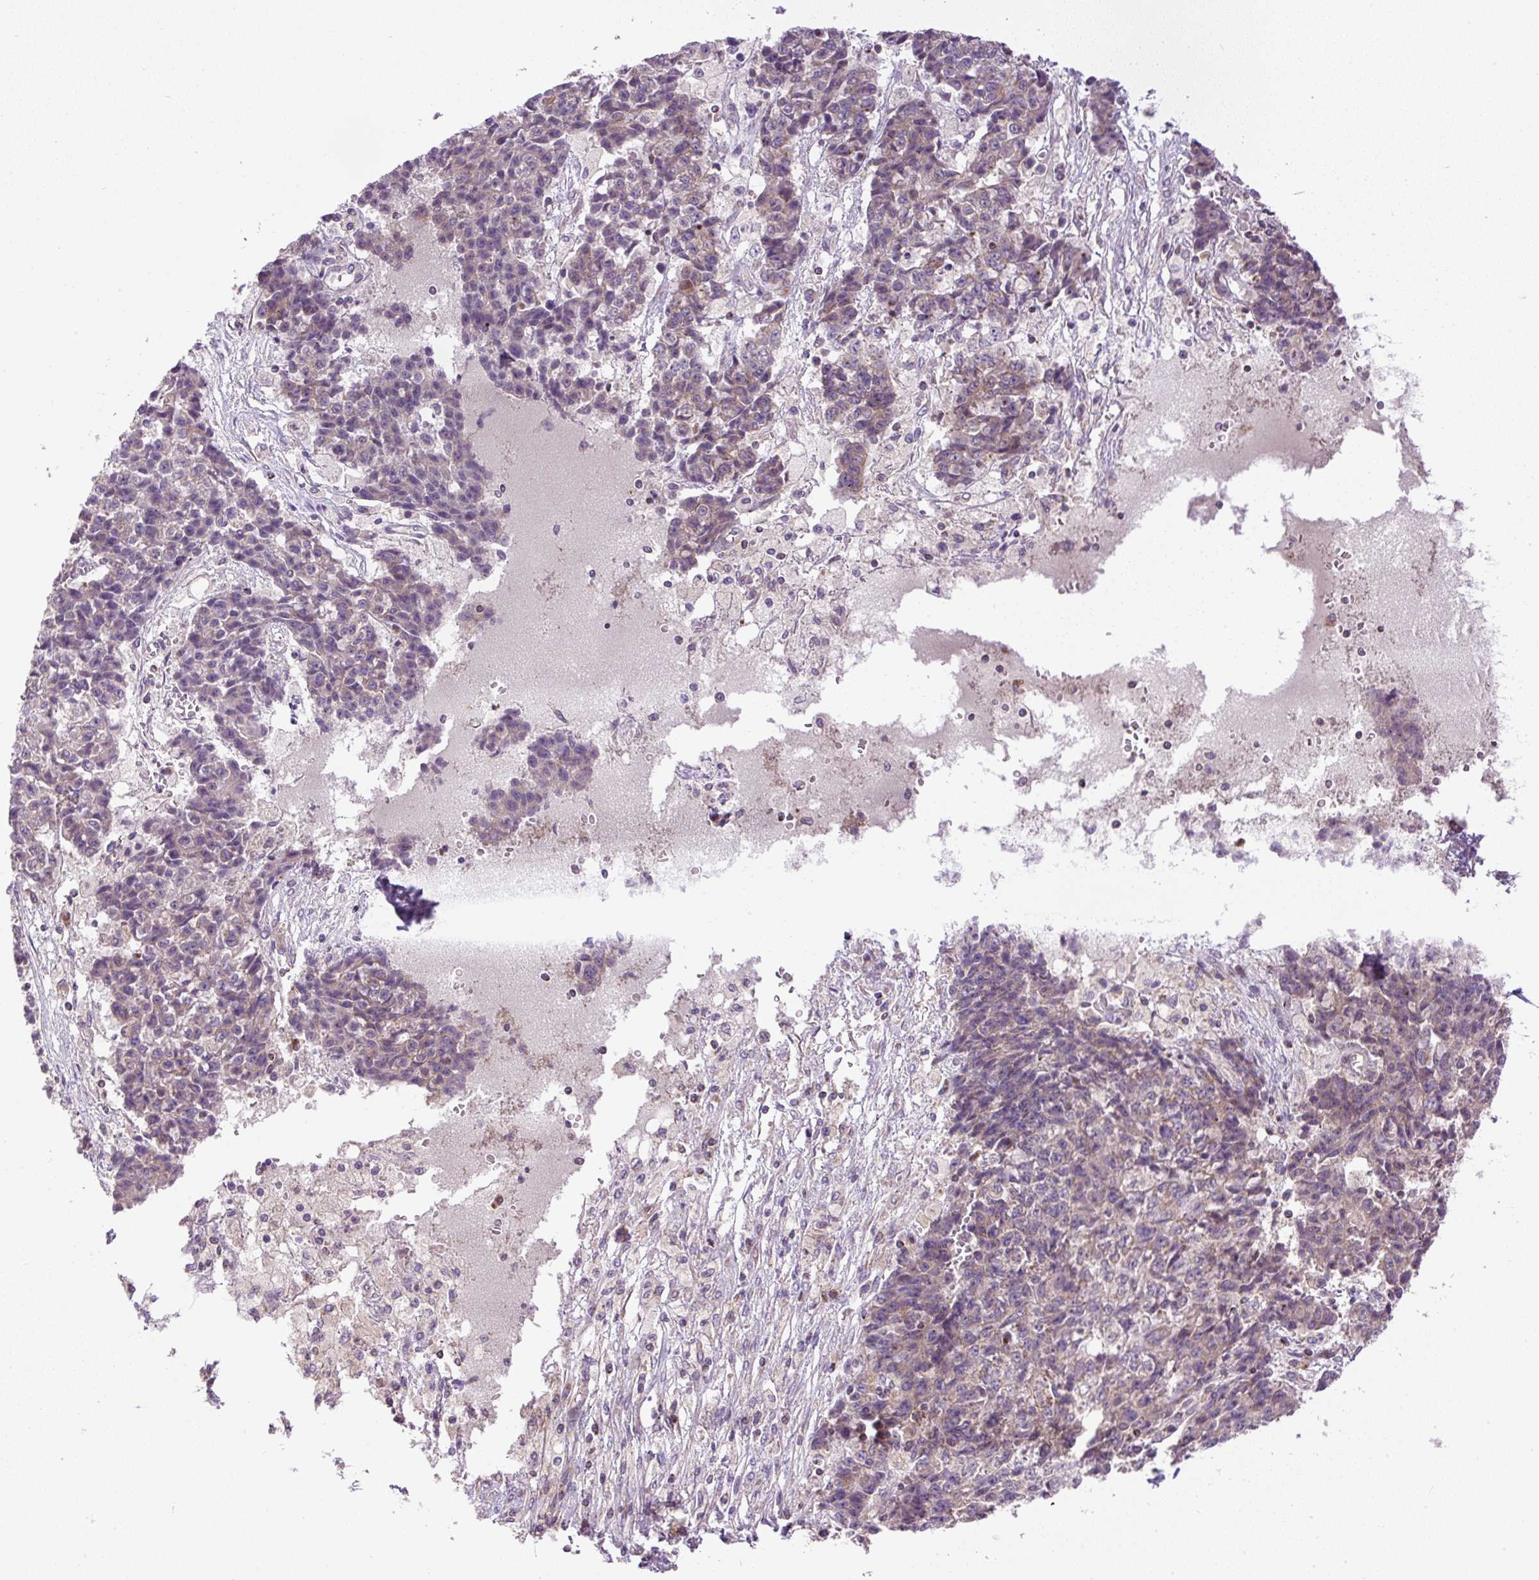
{"staining": {"intensity": "moderate", "quantity": "25%-75%", "location": "cytoplasmic/membranous"}, "tissue": "ovarian cancer", "cell_type": "Tumor cells", "image_type": "cancer", "snomed": [{"axis": "morphology", "description": "Carcinoma, endometroid"}, {"axis": "topography", "description": "Ovary"}], "caption": "This histopathology image demonstrates IHC staining of ovarian cancer, with medium moderate cytoplasmic/membranous expression in about 25%-75% of tumor cells.", "gene": "ZNF547", "patient": {"sex": "female", "age": 42}}